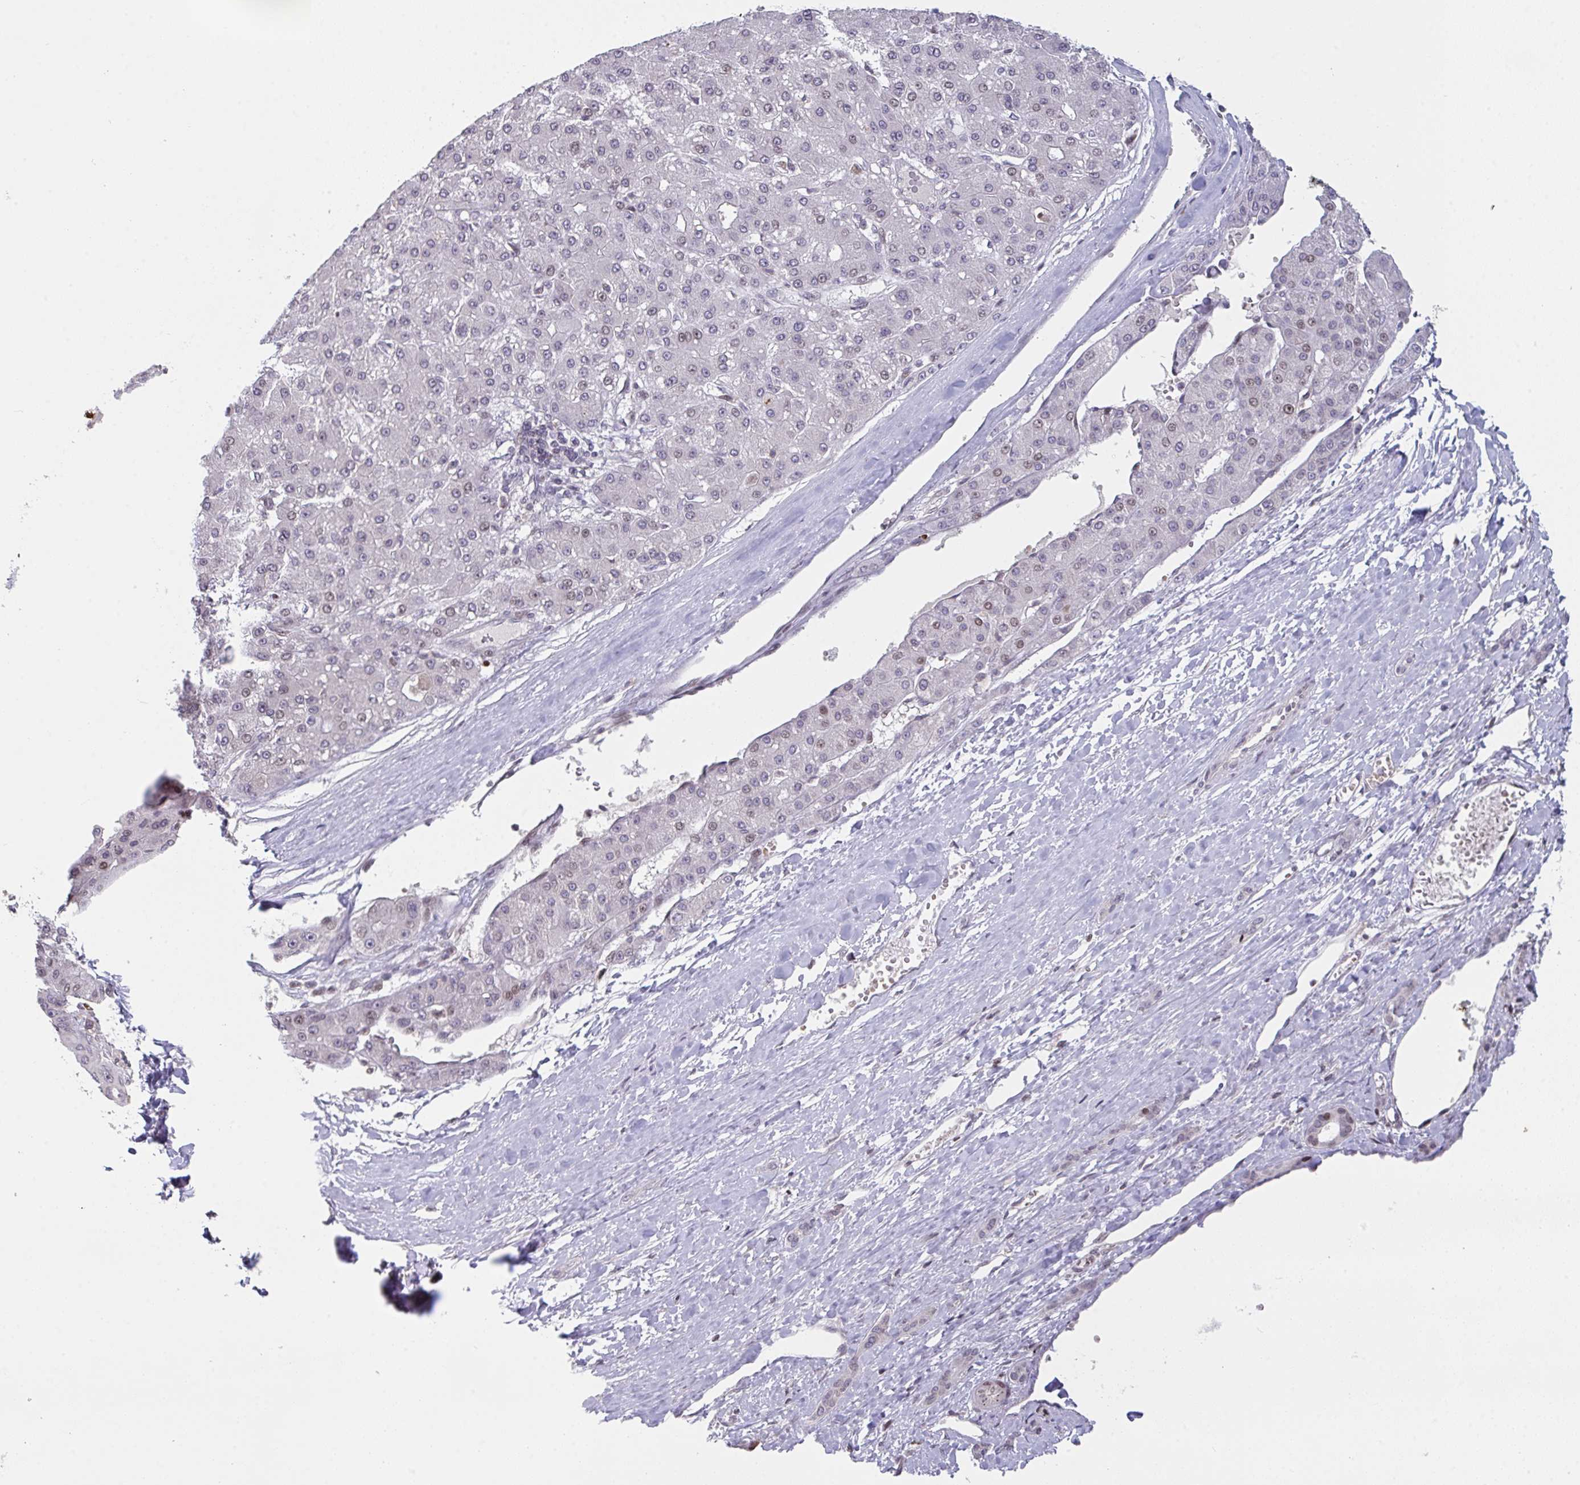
{"staining": {"intensity": "negative", "quantity": "none", "location": "none"}, "tissue": "liver cancer", "cell_type": "Tumor cells", "image_type": "cancer", "snomed": [{"axis": "morphology", "description": "Carcinoma, Hepatocellular, NOS"}, {"axis": "topography", "description": "Liver"}], "caption": "IHC of liver cancer reveals no staining in tumor cells.", "gene": "PCDHB8", "patient": {"sex": "male", "age": 67}}